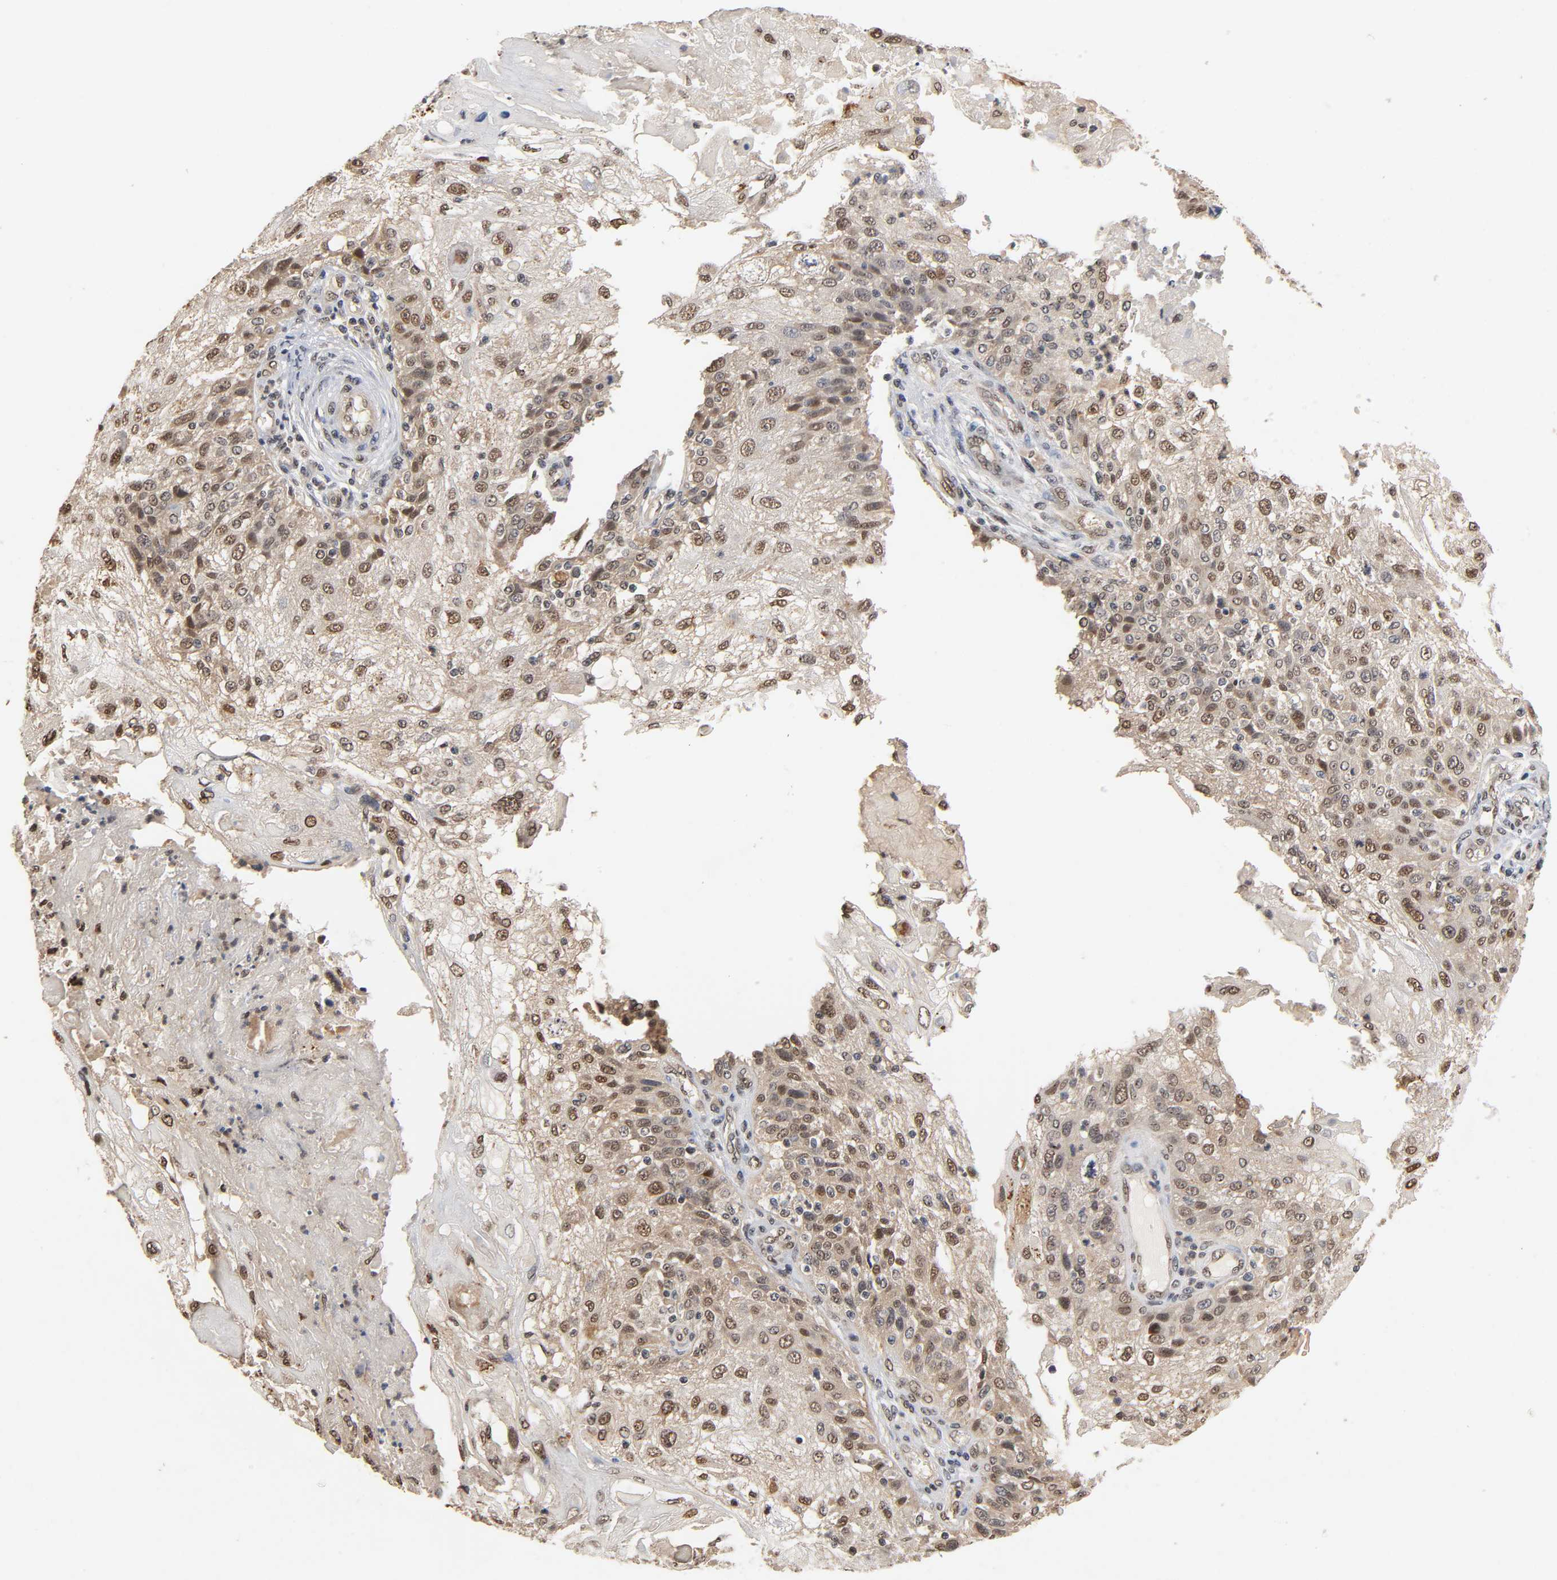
{"staining": {"intensity": "moderate", "quantity": "25%-75%", "location": "nuclear"}, "tissue": "skin cancer", "cell_type": "Tumor cells", "image_type": "cancer", "snomed": [{"axis": "morphology", "description": "Normal tissue, NOS"}, {"axis": "morphology", "description": "Squamous cell carcinoma, NOS"}, {"axis": "topography", "description": "Skin"}], "caption": "The immunohistochemical stain highlights moderate nuclear positivity in tumor cells of squamous cell carcinoma (skin) tissue. The protein of interest is shown in brown color, while the nuclei are stained blue.", "gene": "UBC", "patient": {"sex": "female", "age": 83}}